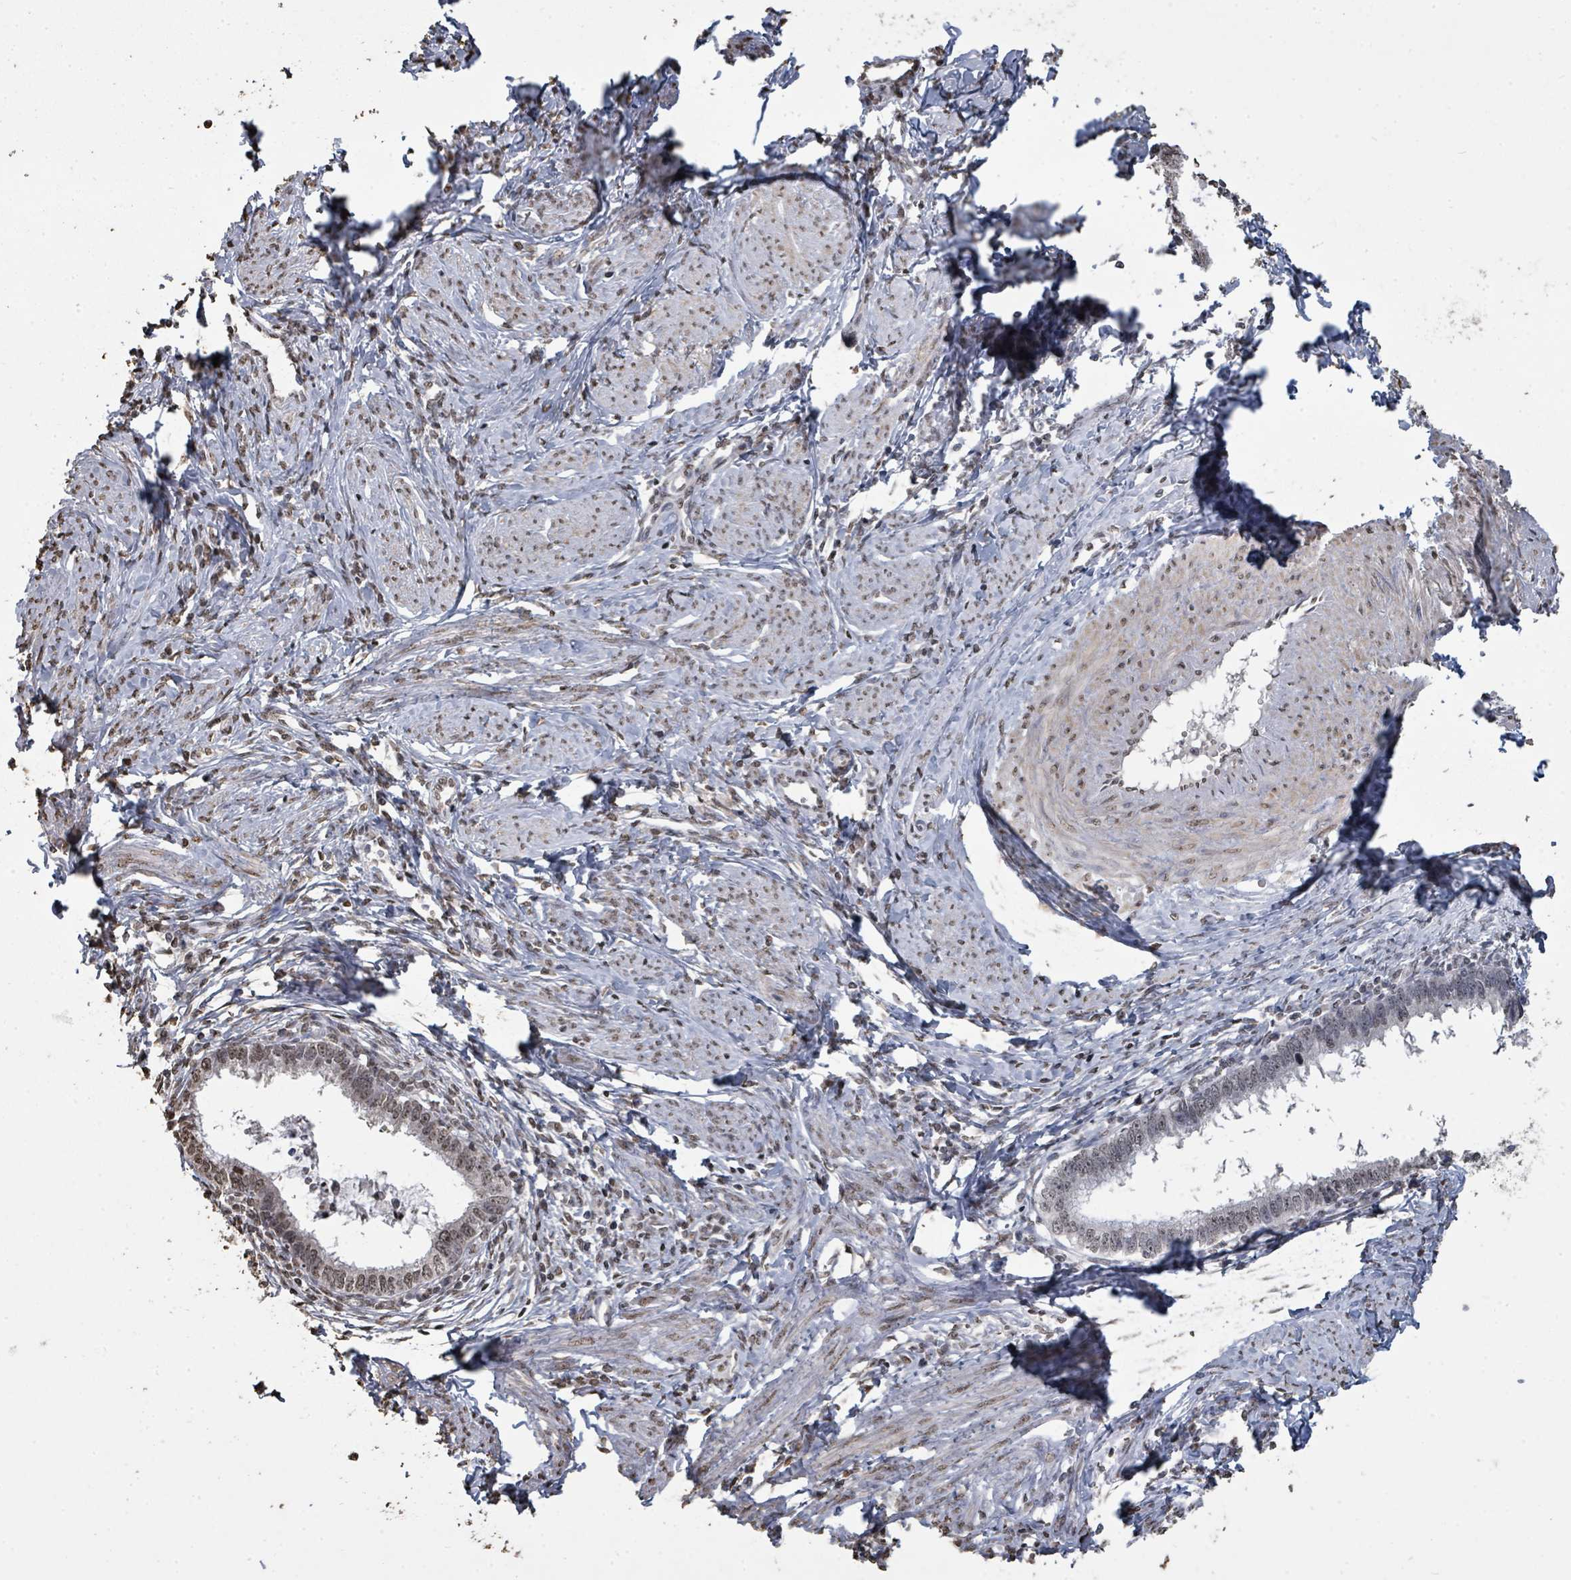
{"staining": {"intensity": "moderate", "quantity": "25%-75%", "location": "nuclear"}, "tissue": "cervical cancer", "cell_type": "Tumor cells", "image_type": "cancer", "snomed": [{"axis": "morphology", "description": "Adenocarcinoma, NOS"}, {"axis": "topography", "description": "Cervix"}], "caption": "The image displays immunohistochemical staining of cervical cancer. There is moderate nuclear expression is present in about 25%-75% of tumor cells.", "gene": "MRPS12", "patient": {"sex": "female", "age": 36}}